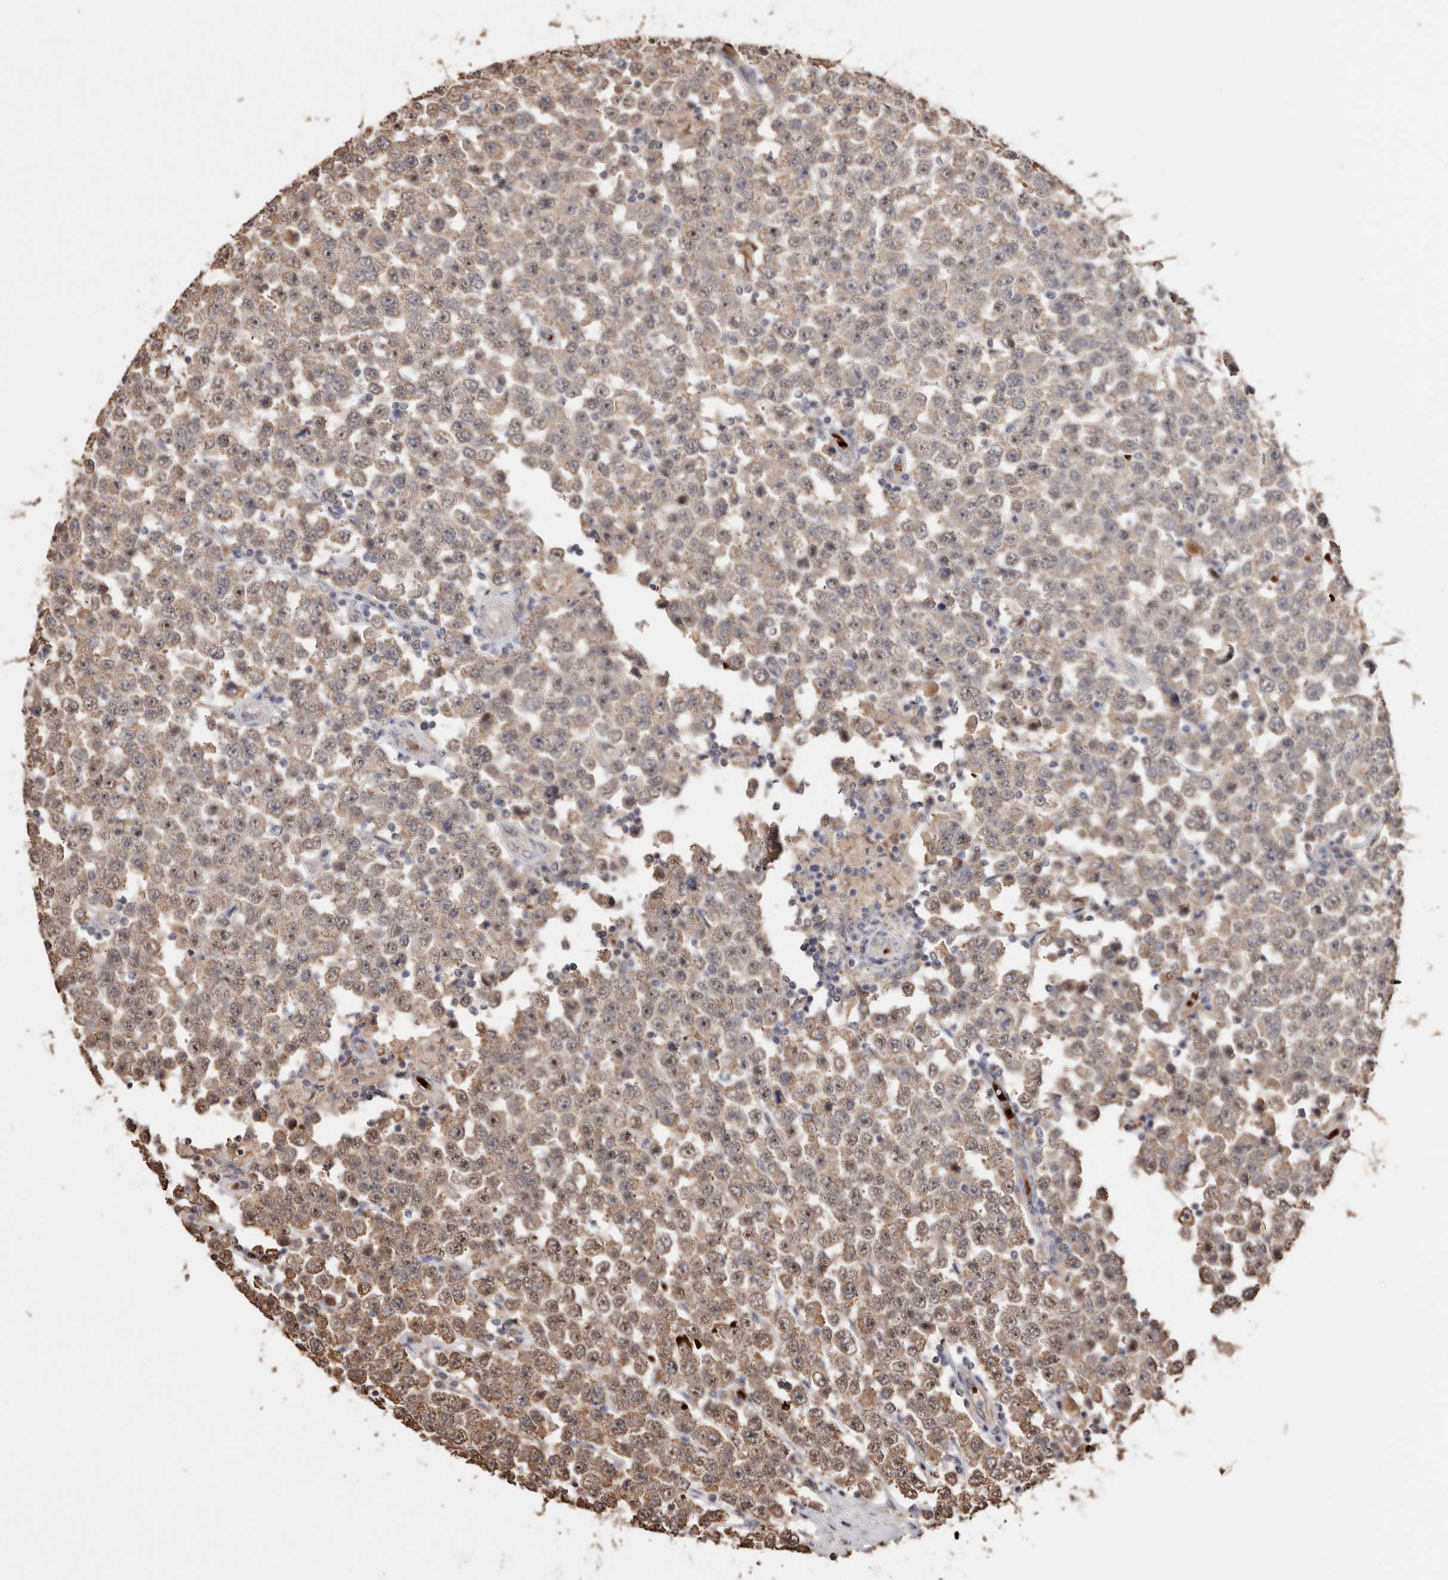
{"staining": {"intensity": "weak", "quantity": ">75%", "location": "cytoplasmic/membranous"}, "tissue": "testis cancer", "cell_type": "Tumor cells", "image_type": "cancer", "snomed": [{"axis": "morphology", "description": "Seminoma, NOS"}, {"axis": "topography", "description": "Testis"}], "caption": "DAB immunohistochemical staining of seminoma (testis) exhibits weak cytoplasmic/membranous protein staining in approximately >75% of tumor cells. (DAB IHC, brown staining for protein, blue staining for nuclei).", "gene": "GRAMD2A", "patient": {"sex": "male", "age": 28}}